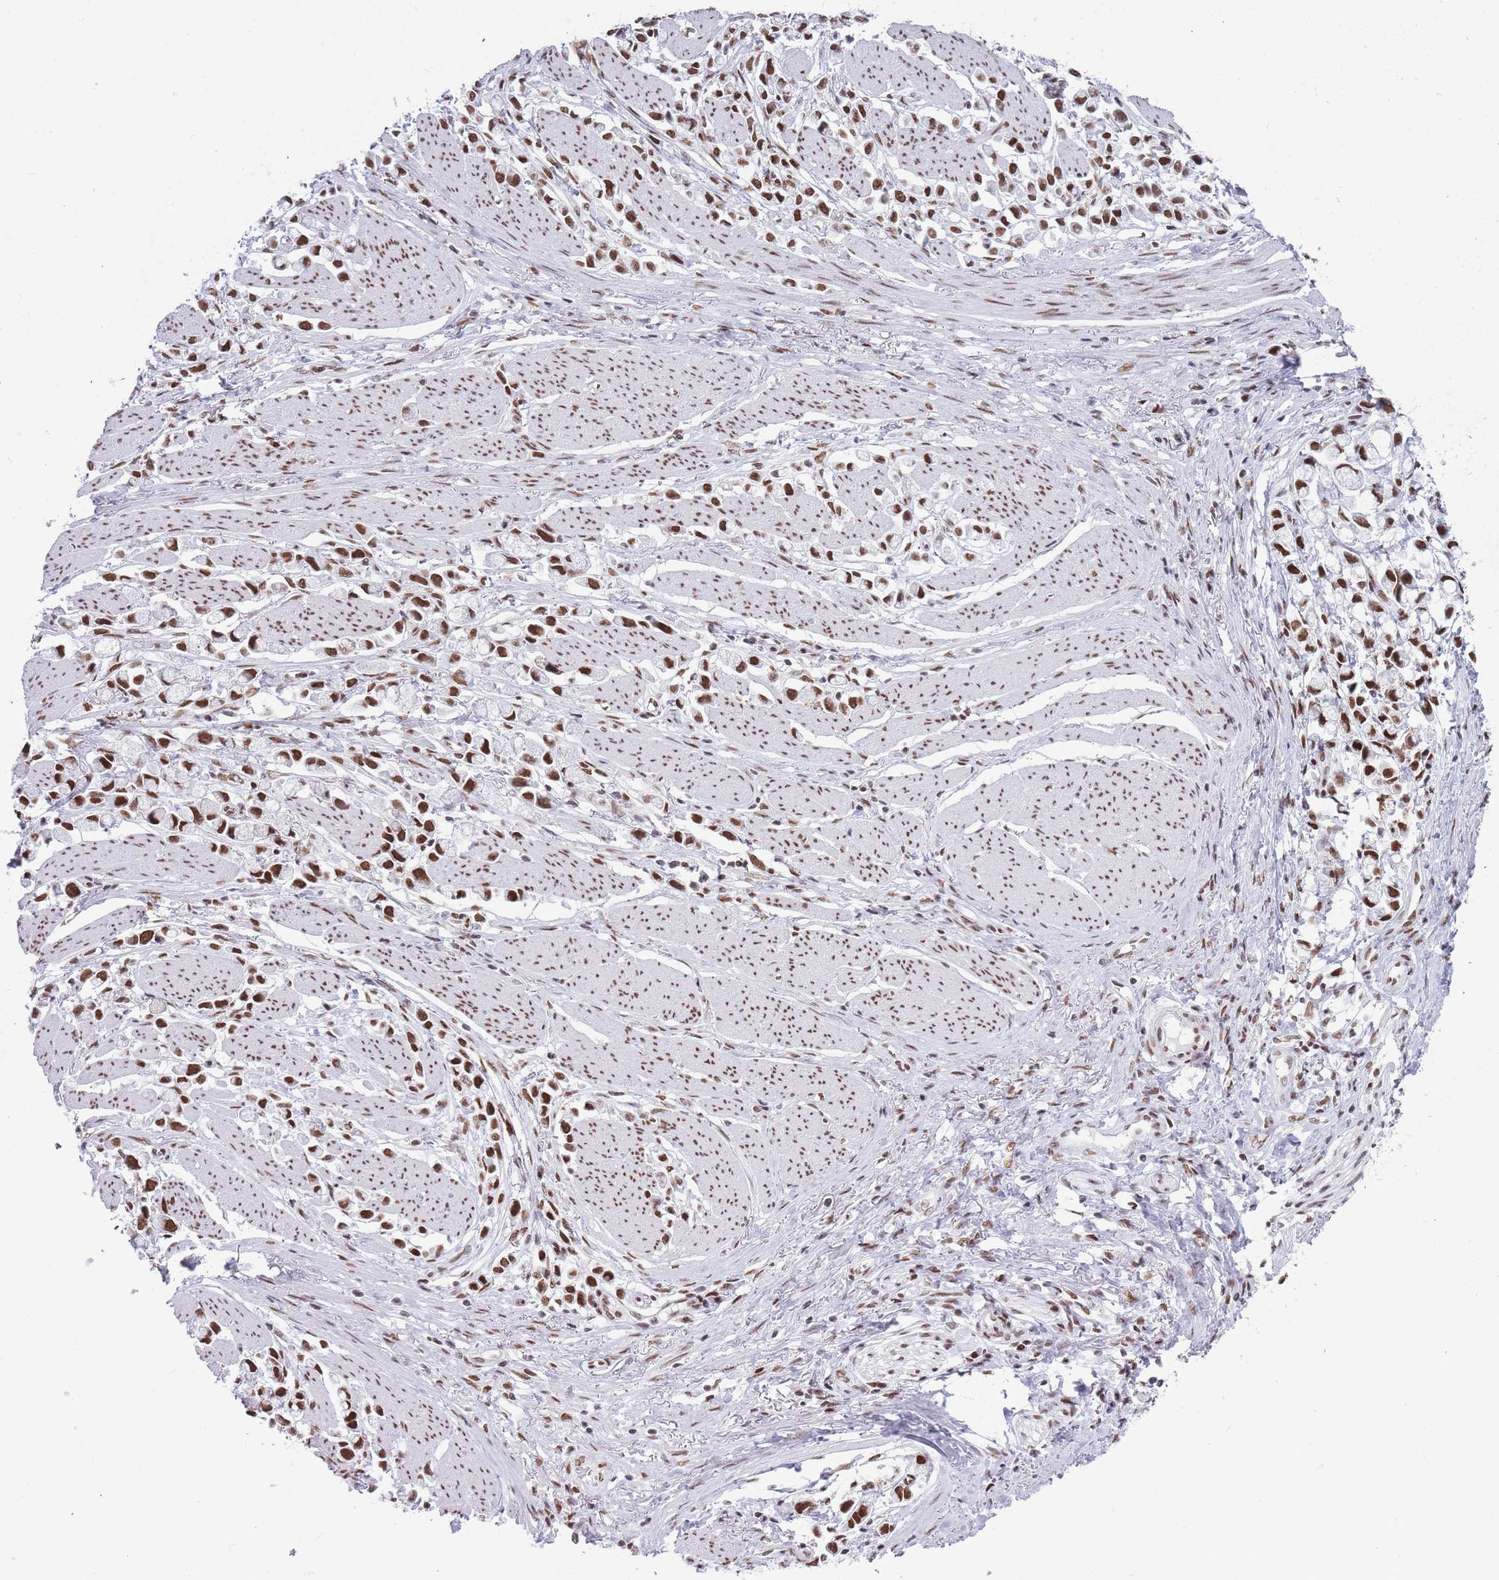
{"staining": {"intensity": "strong", "quantity": ">75%", "location": "nuclear"}, "tissue": "stomach cancer", "cell_type": "Tumor cells", "image_type": "cancer", "snomed": [{"axis": "morphology", "description": "Adenocarcinoma, NOS"}, {"axis": "topography", "description": "Stomach"}], "caption": "Human adenocarcinoma (stomach) stained with a brown dye displays strong nuclear positive staining in about >75% of tumor cells.", "gene": "HNRNPUL1", "patient": {"sex": "female", "age": 81}}